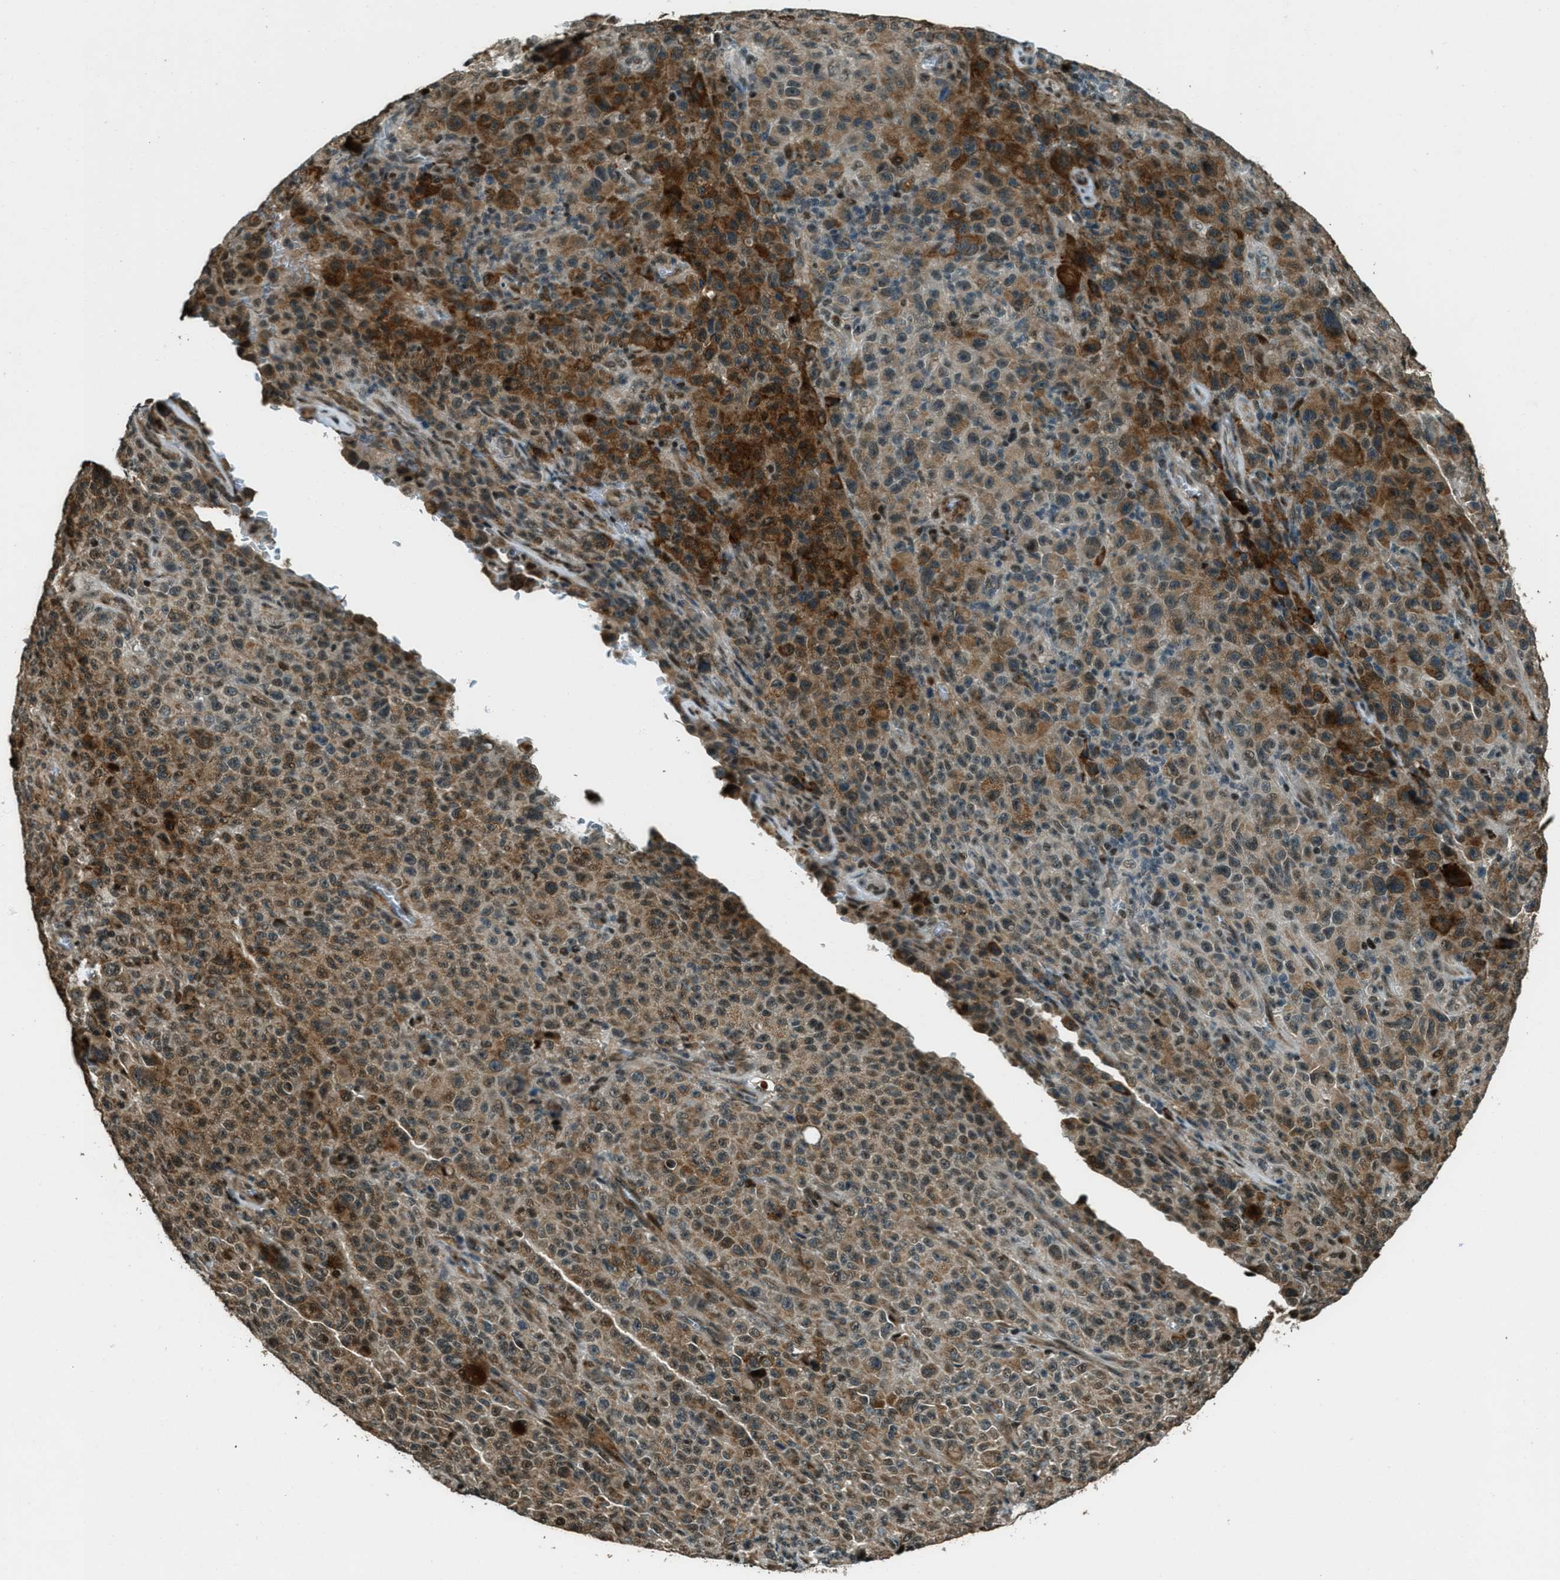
{"staining": {"intensity": "moderate", "quantity": ">75%", "location": "cytoplasmic/membranous,nuclear"}, "tissue": "melanoma", "cell_type": "Tumor cells", "image_type": "cancer", "snomed": [{"axis": "morphology", "description": "Malignant melanoma, NOS"}, {"axis": "topography", "description": "Skin"}], "caption": "DAB immunohistochemical staining of human melanoma displays moderate cytoplasmic/membranous and nuclear protein expression in about >75% of tumor cells. The staining was performed using DAB (3,3'-diaminobenzidine), with brown indicating positive protein expression. Nuclei are stained blue with hematoxylin.", "gene": "TARDBP", "patient": {"sex": "female", "age": 82}}